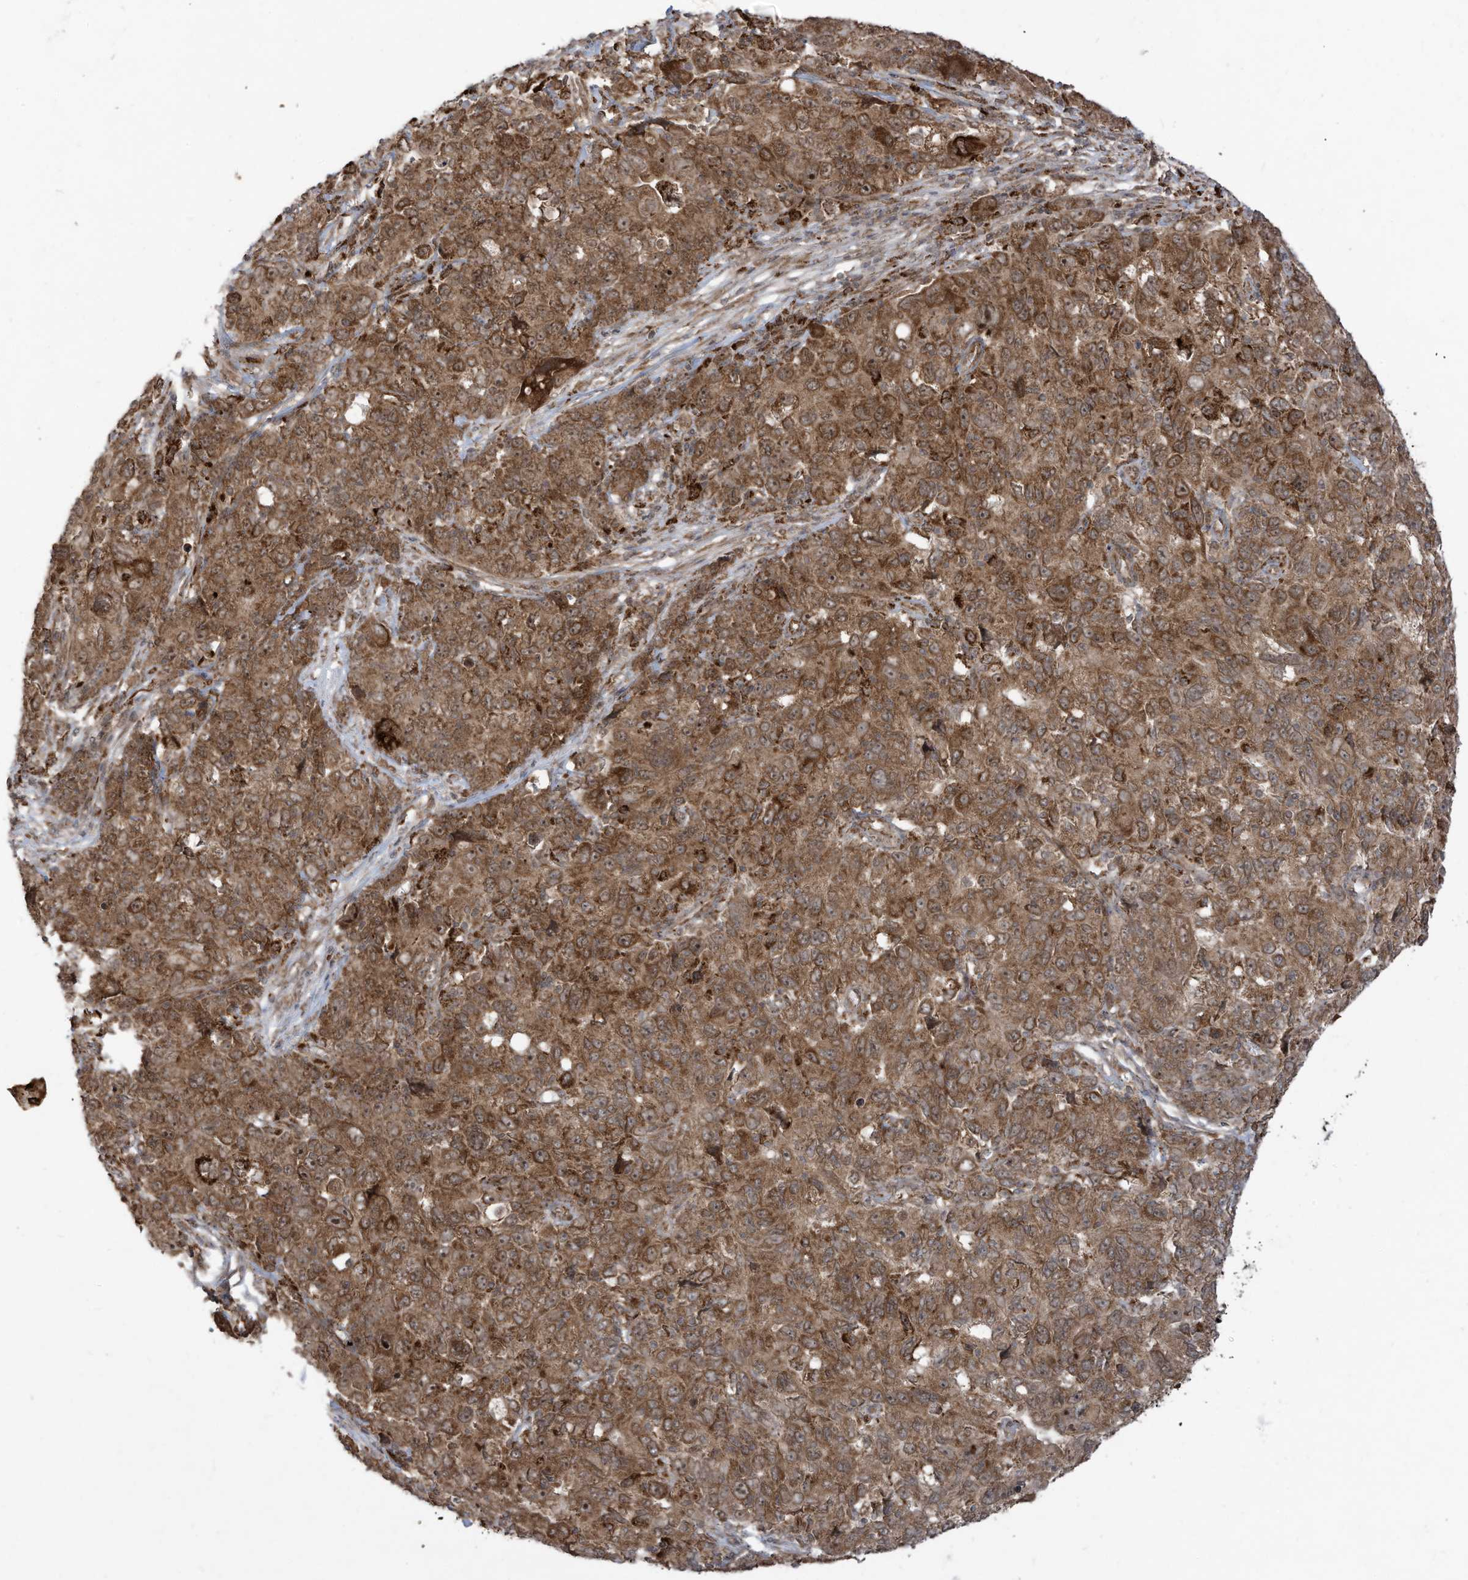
{"staining": {"intensity": "moderate", "quantity": ">75%", "location": "cytoplasmic/membranous"}, "tissue": "ovarian cancer", "cell_type": "Tumor cells", "image_type": "cancer", "snomed": [{"axis": "morphology", "description": "Carcinoma, endometroid"}, {"axis": "topography", "description": "Ovary"}], "caption": "A brown stain shows moderate cytoplasmic/membranous positivity of a protein in human ovarian cancer (endometroid carcinoma) tumor cells.", "gene": "TRIM67", "patient": {"sex": "female", "age": 42}}